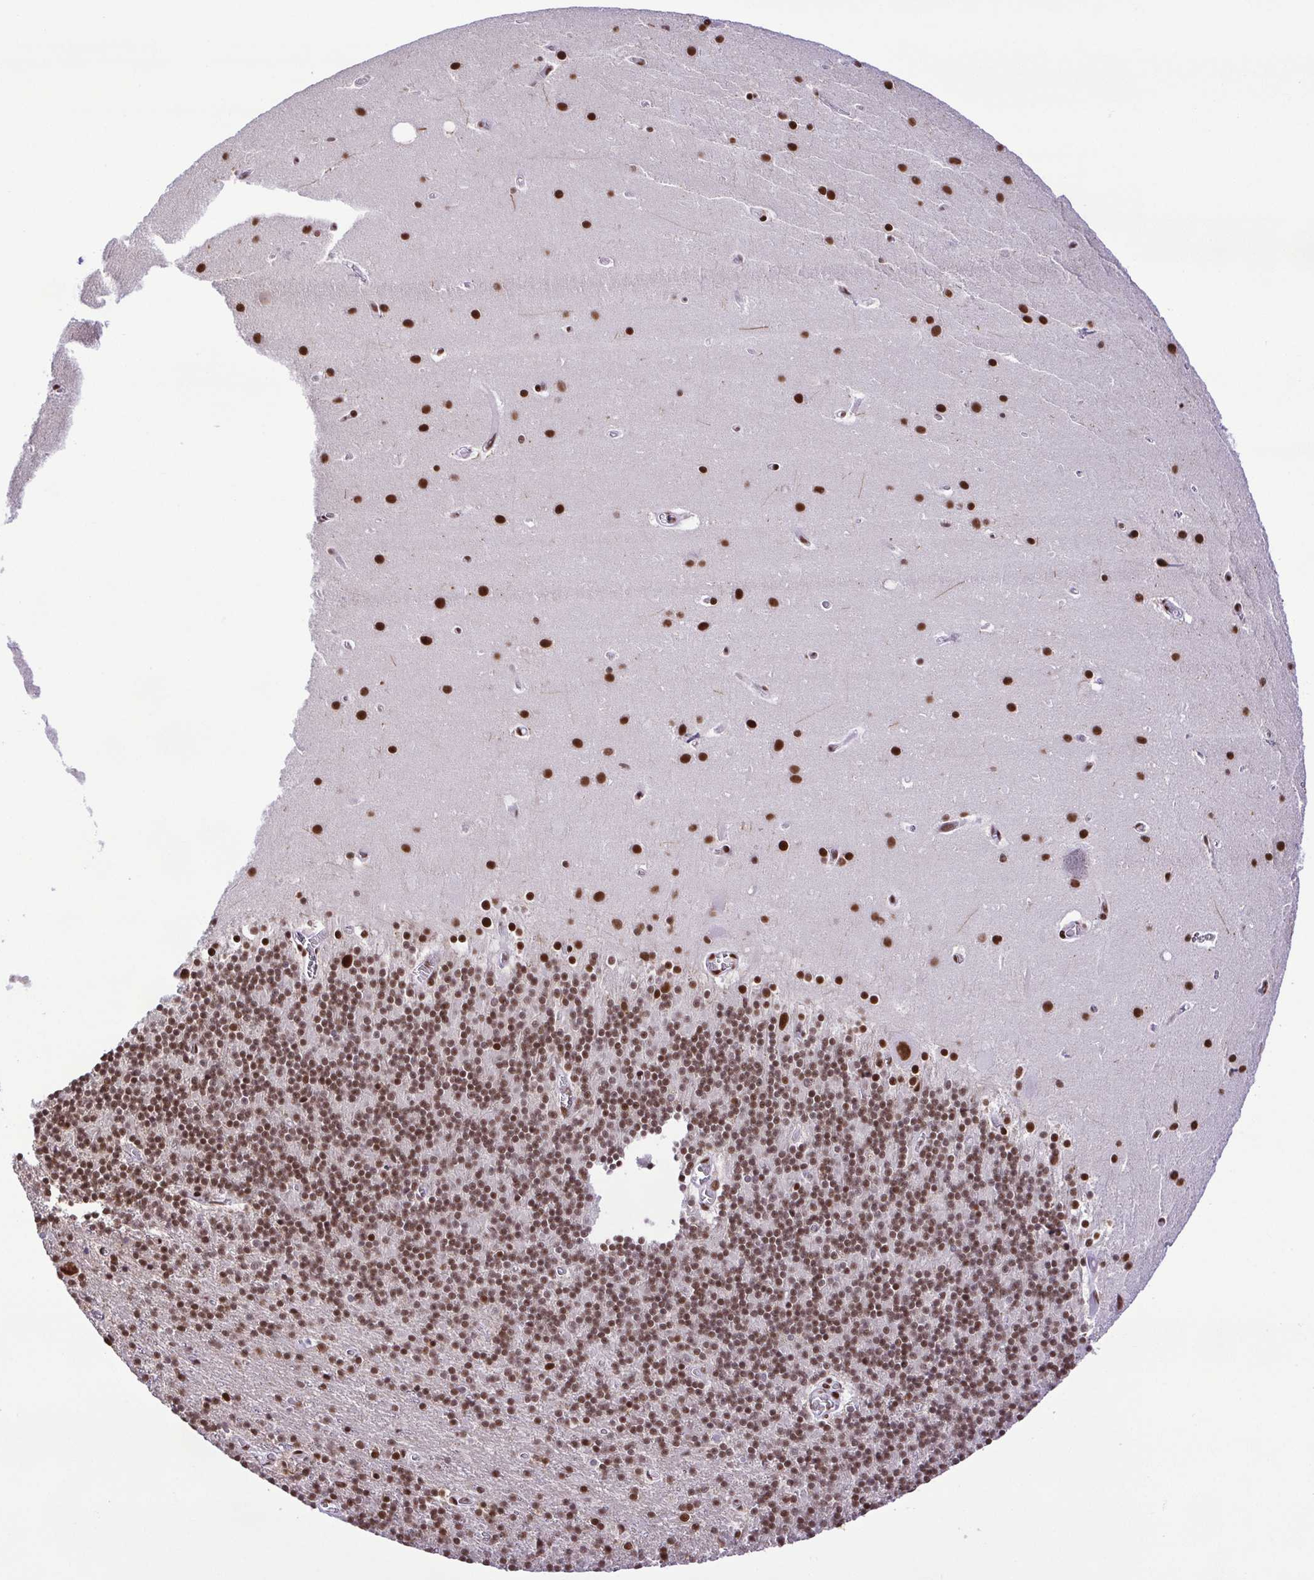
{"staining": {"intensity": "moderate", "quantity": ">75%", "location": "nuclear"}, "tissue": "cerebellum", "cell_type": "Cells in granular layer", "image_type": "normal", "snomed": [{"axis": "morphology", "description": "Normal tissue, NOS"}, {"axis": "topography", "description": "Cerebellum"}], "caption": "This photomicrograph demonstrates IHC staining of unremarkable cerebellum, with medium moderate nuclear staining in approximately >75% of cells in granular layer.", "gene": "TRIM28", "patient": {"sex": "male", "age": 70}}